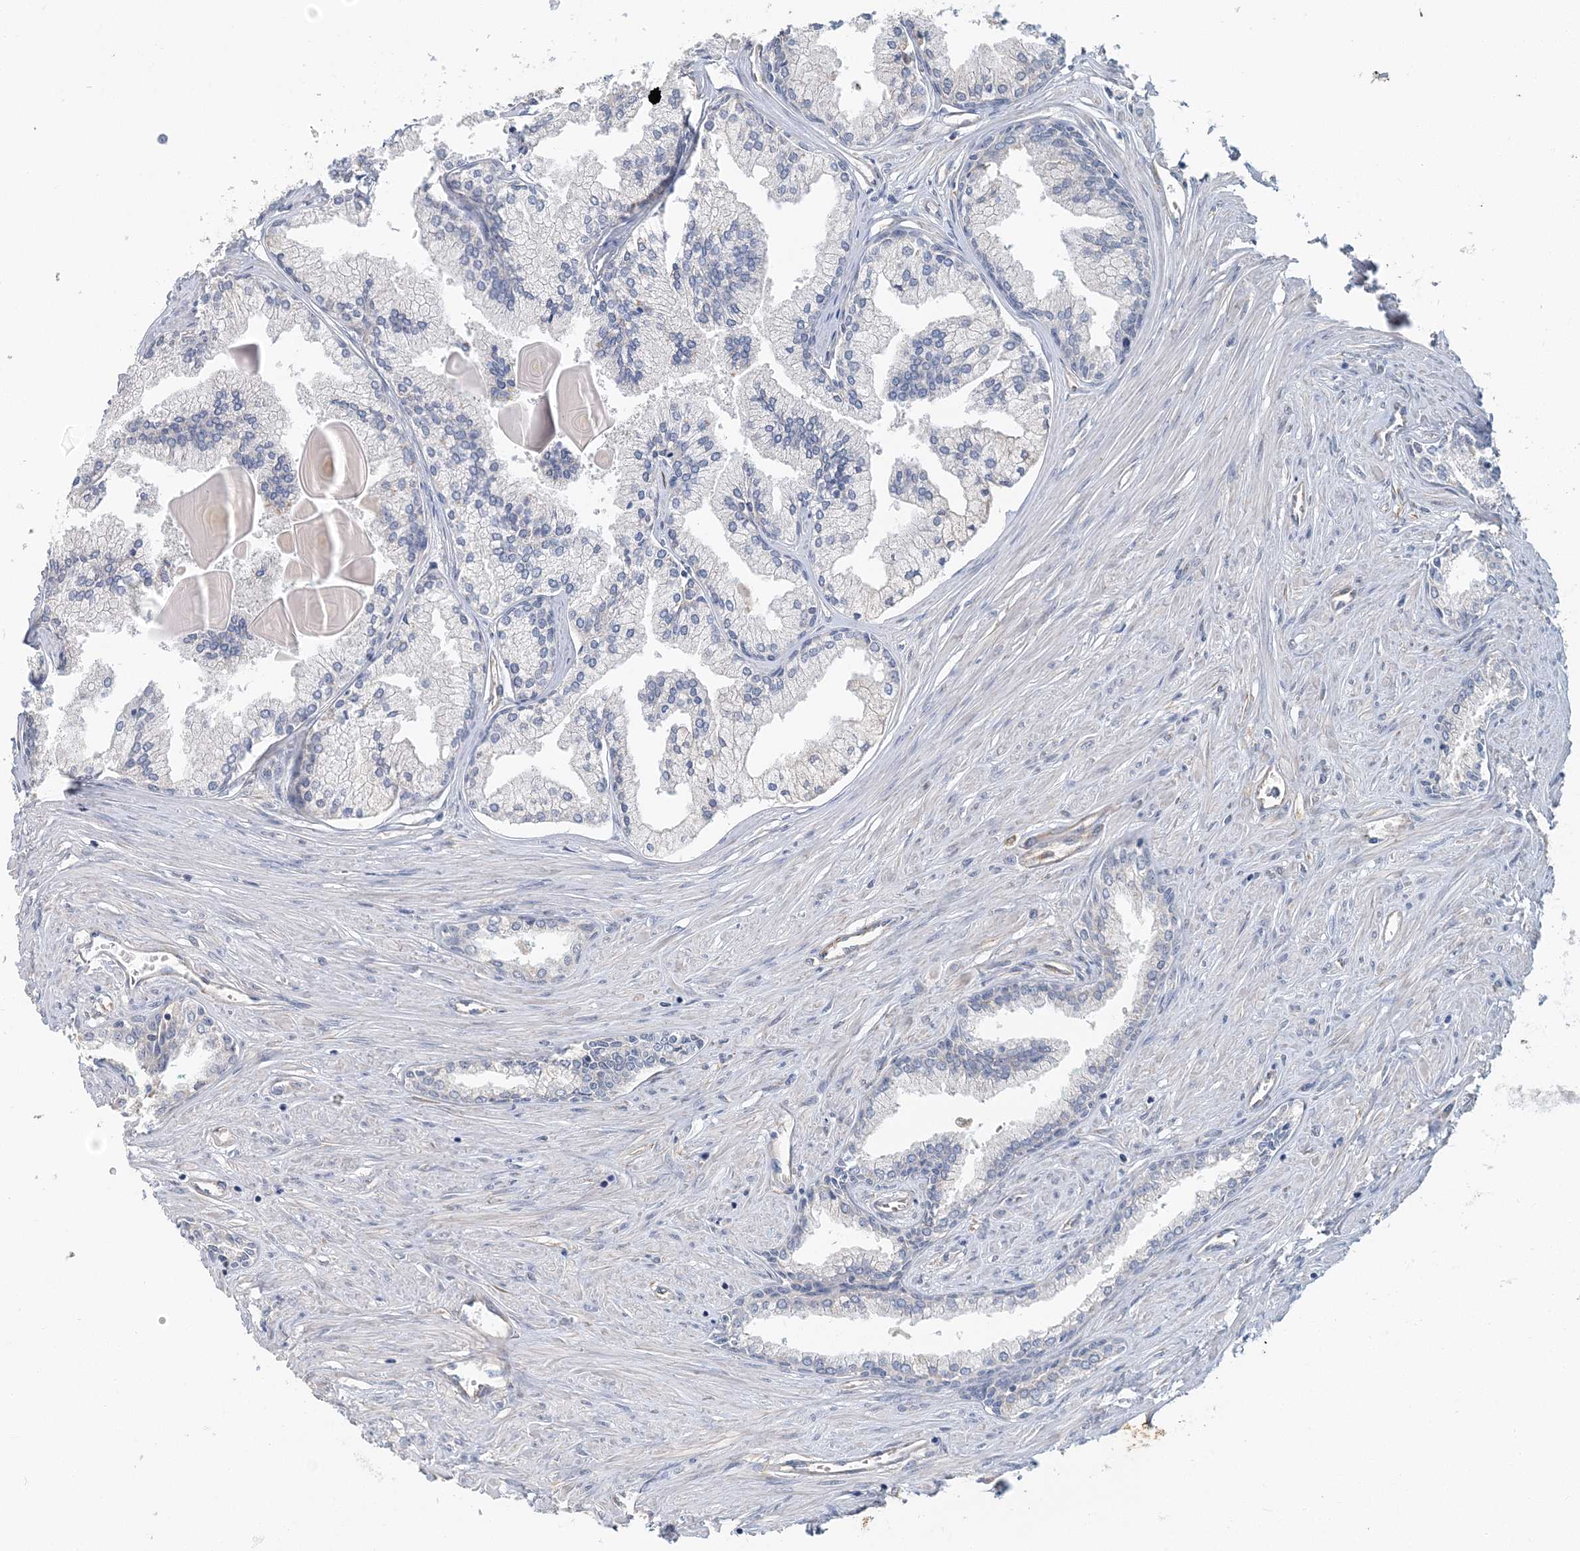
{"staining": {"intensity": "negative", "quantity": "none", "location": "none"}, "tissue": "prostate cancer", "cell_type": "Tumor cells", "image_type": "cancer", "snomed": [{"axis": "morphology", "description": "Adenocarcinoma, High grade"}, {"axis": "topography", "description": "Prostate"}], "caption": "IHC micrograph of prostate cancer stained for a protein (brown), which displays no expression in tumor cells. The staining was performed using DAB (3,3'-diaminobenzidine) to visualize the protein expression in brown, while the nuclei were stained in blue with hematoxylin (Magnification: 20x).", "gene": "RNF25", "patient": {"sex": "male", "age": 68}}